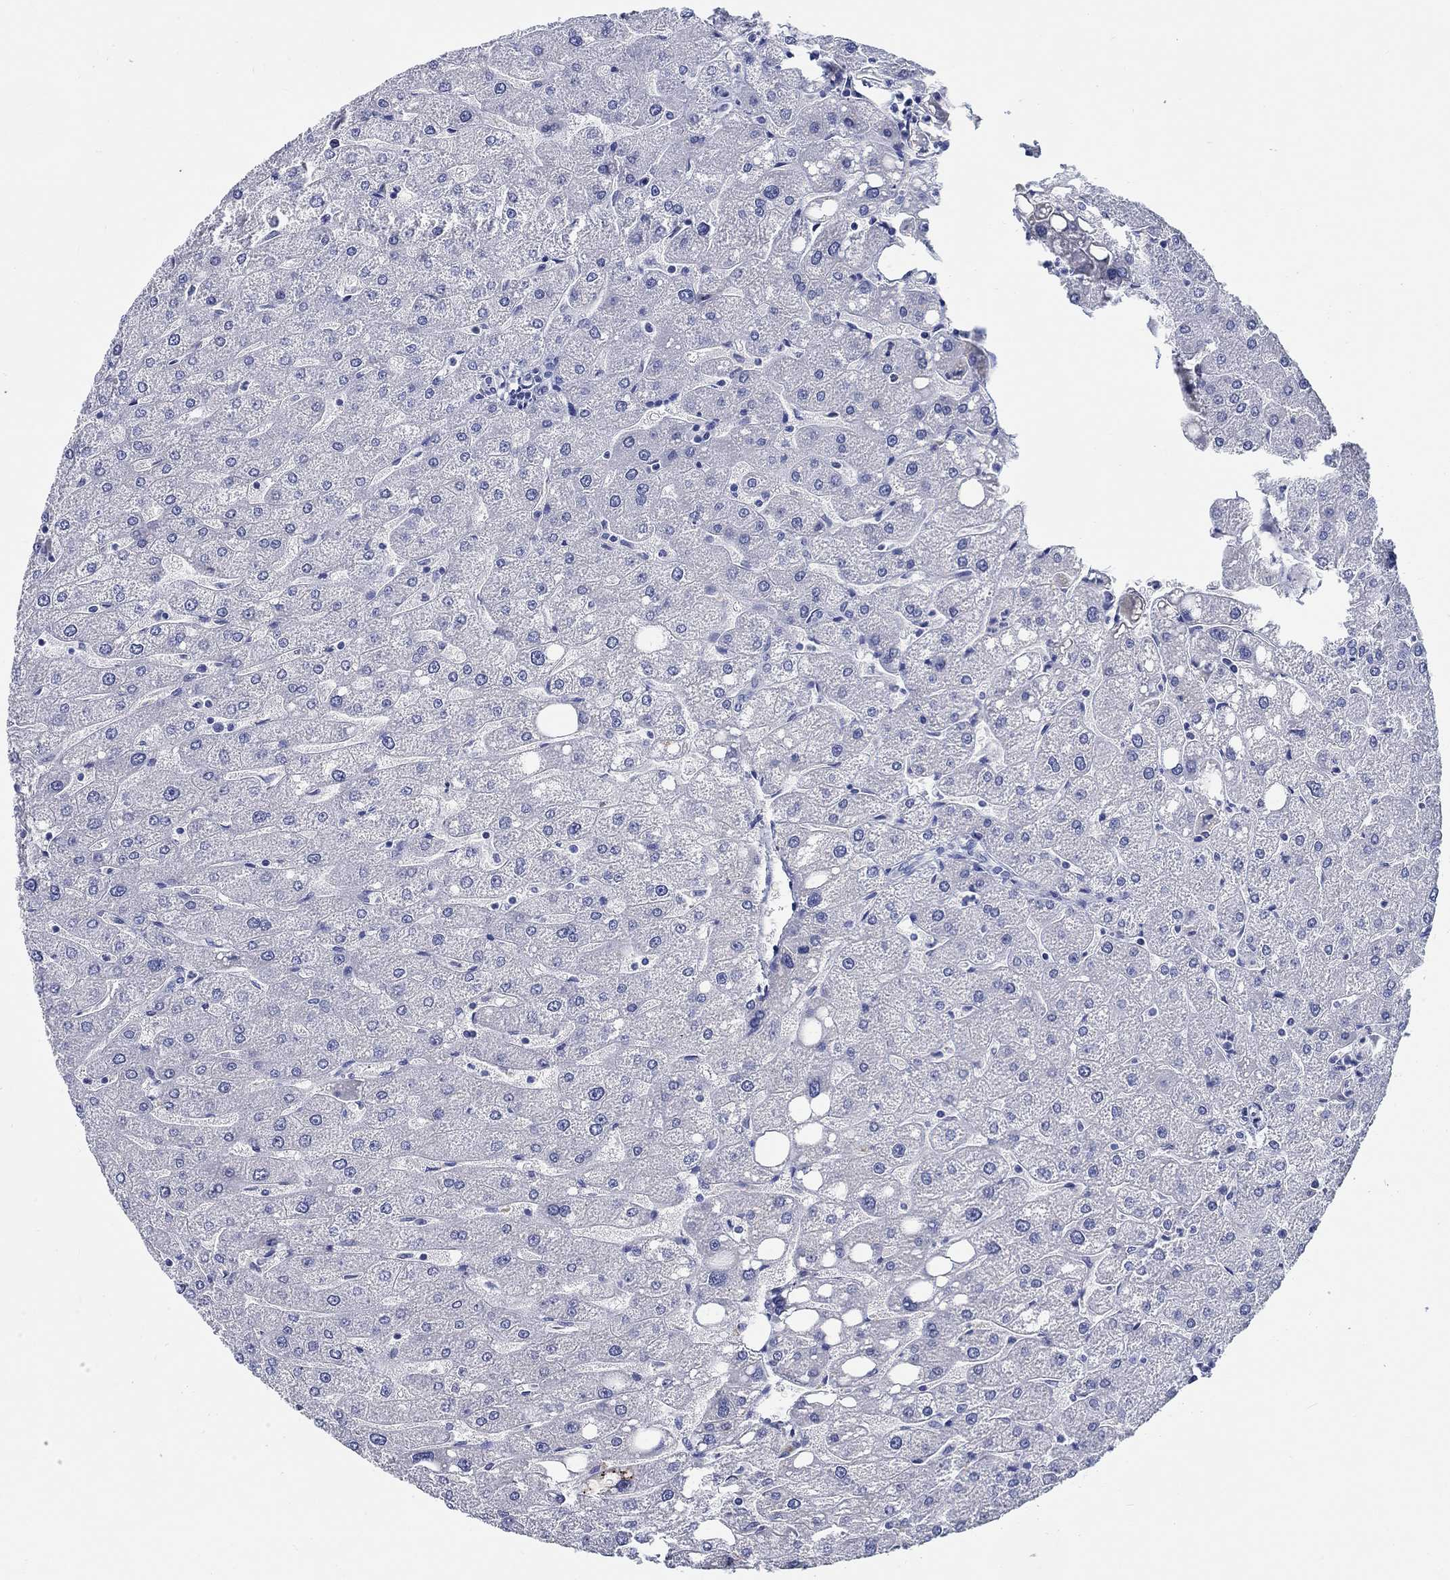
{"staining": {"intensity": "negative", "quantity": "none", "location": "none"}, "tissue": "liver", "cell_type": "Cholangiocytes", "image_type": "normal", "snomed": [{"axis": "morphology", "description": "Normal tissue, NOS"}, {"axis": "topography", "description": "Liver"}], "caption": "Photomicrograph shows no significant protein expression in cholangiocytes of benign liver. Nuclei are stained in blue.", "gene": "FBXO2", "patient": {"sex": "male", "age": 67}}